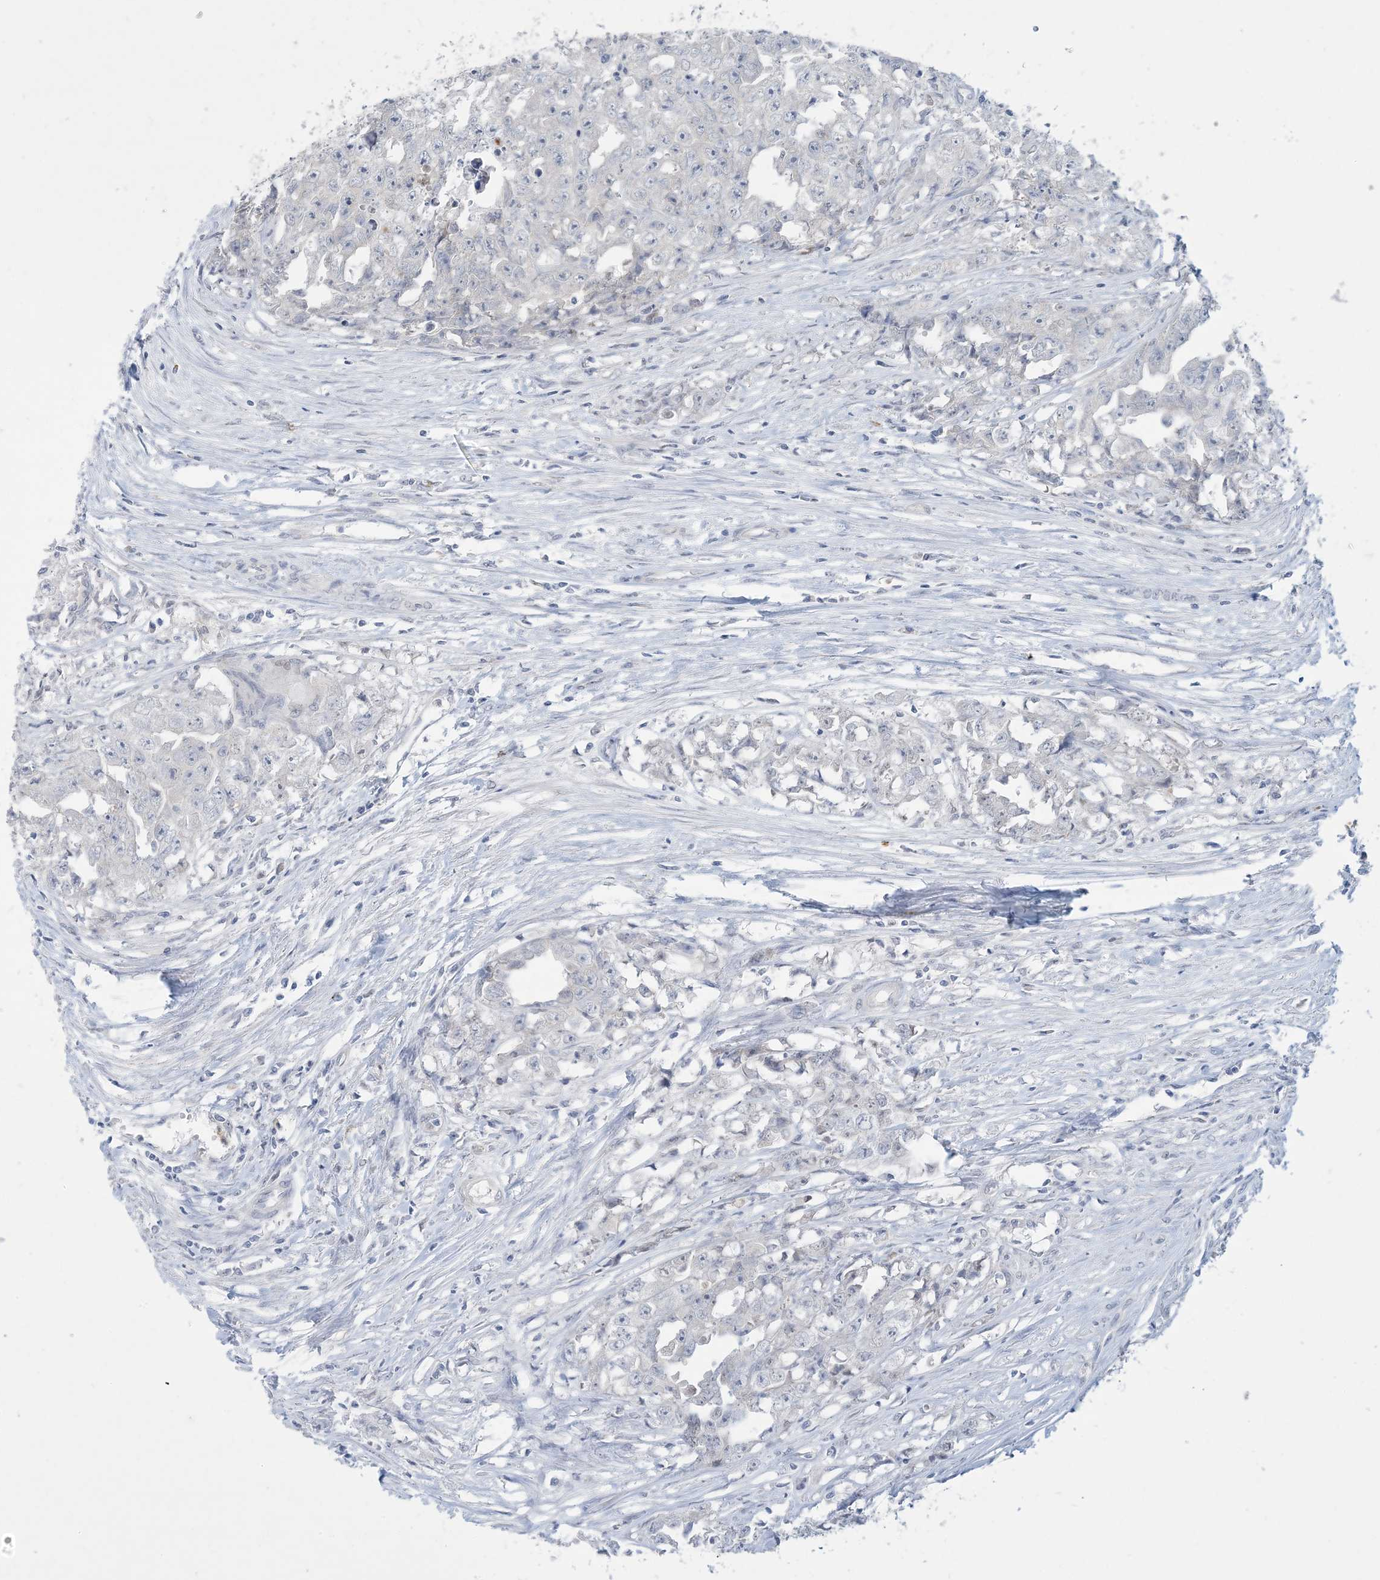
{"staining": {"intensity": "negative", "quantity": "none", "location": "none"}, "tissue": "testis cancer", "cell_type": "Tumor cells", "image_type": "cancer", "snomed": [{"axis": "morphology", "description": "Seminoma, NOS"}, {"axis": "morphology", "description": "Carcinoma, Embryonal, NOS"}, {"axis": "topography", "description": "Testis"}], "caption": "This photomicrograph is of seminoma (testis) stained with immunohistochemistry (IHC) to label a protein in brown with the nuclei are counter-stained blue. There is no staining in tumor cells. (DAB immunohistochemistry, high magnification).", "gene": "KIF3A", "patient": {"sex": "male", "age": 43}}